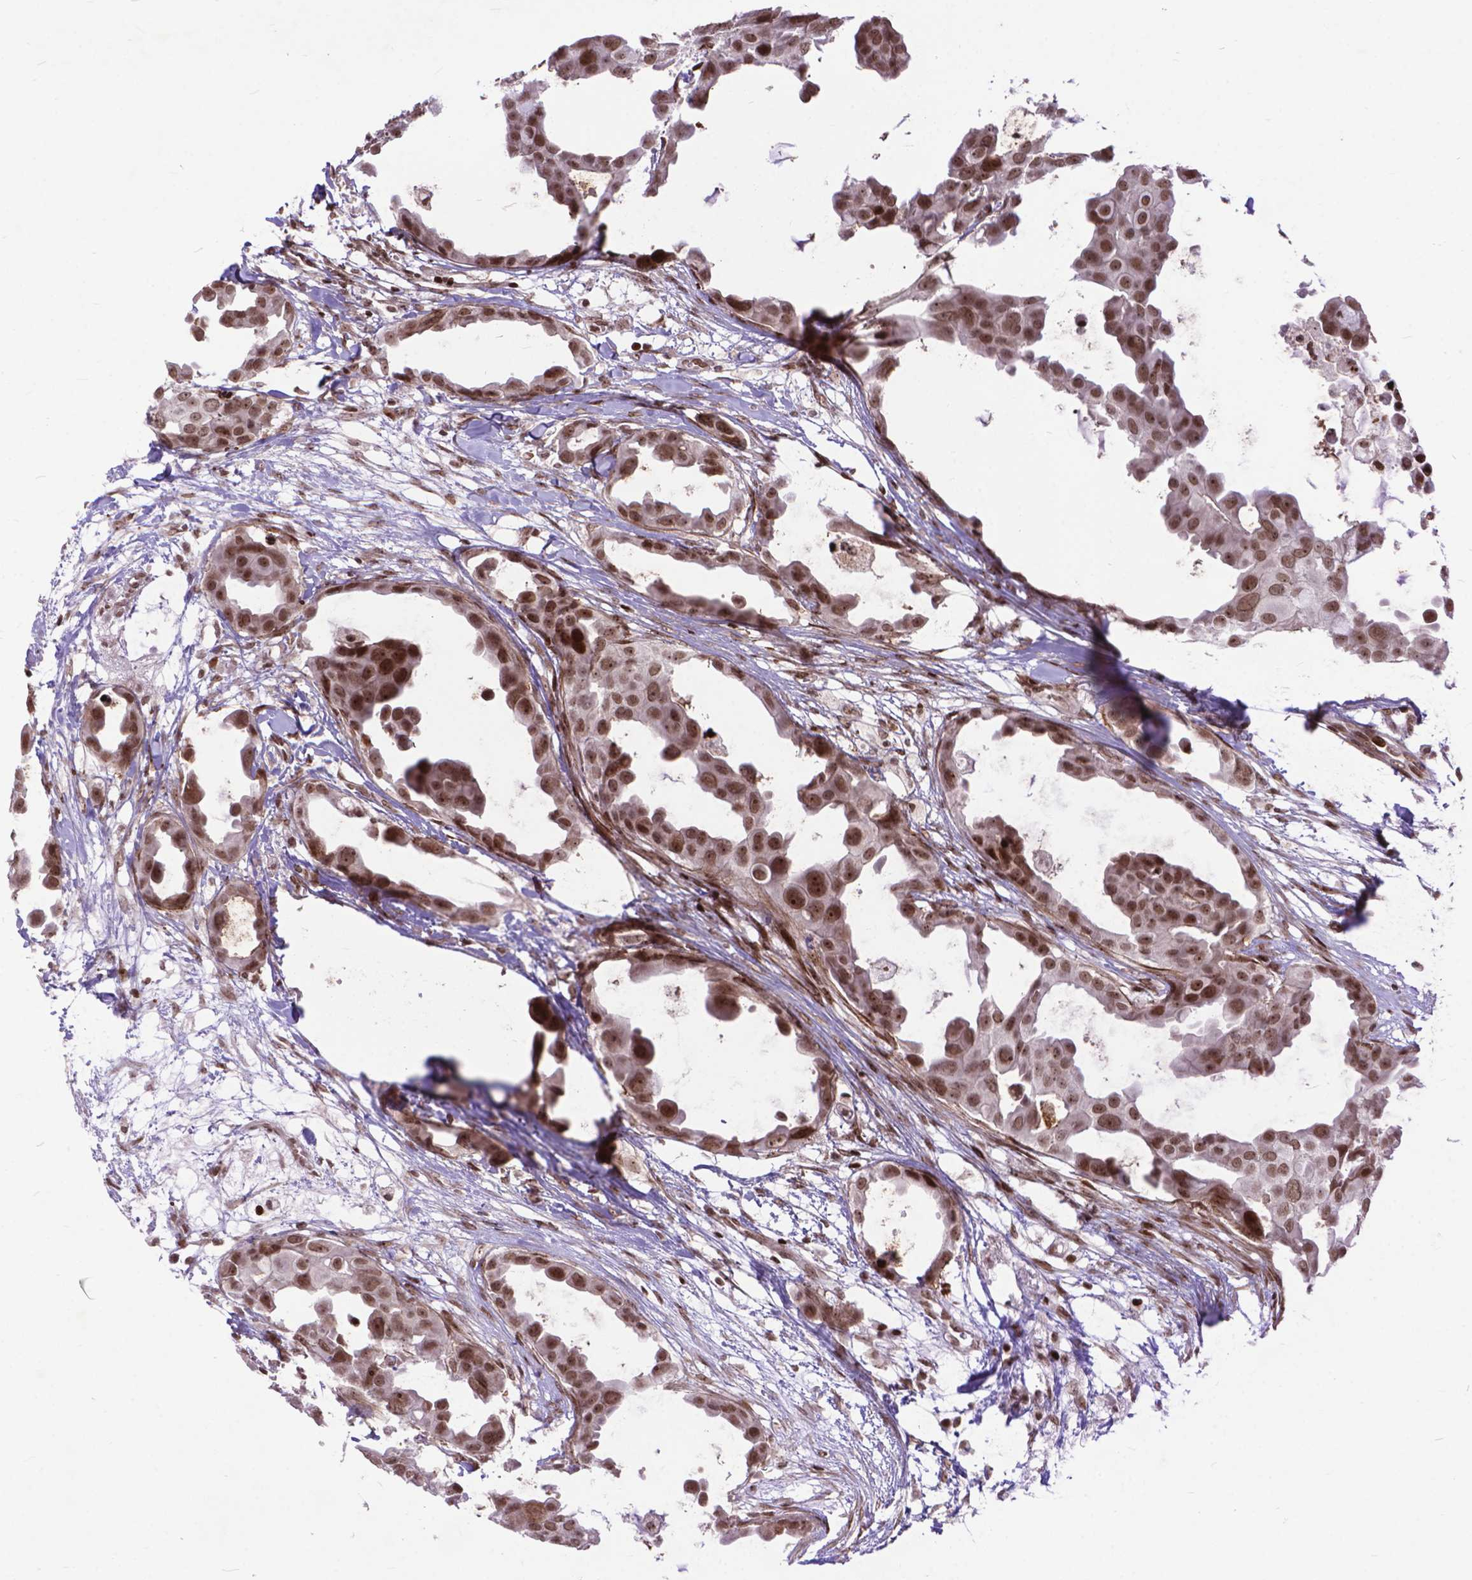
{"staining": {"intensity": "moderate", "quantity": ">75%", "location": "nuclear"}, "tissue": "breast cancer", "cell_type": "Tumor cells", "image_type": "cancer", "snomed": [{"axis": "morphology", "description": "Duct carcinoma"}, {"axis": "topography", "description": "Breast"}], "caption": "Breast infiltrating ductal carcinoma stained for a protein (brown) displays moderate nuclear positive positivity in about >75% of tumor cells.", "gene": "AMER1", "patient": {"sex": "female", "age": 38}}